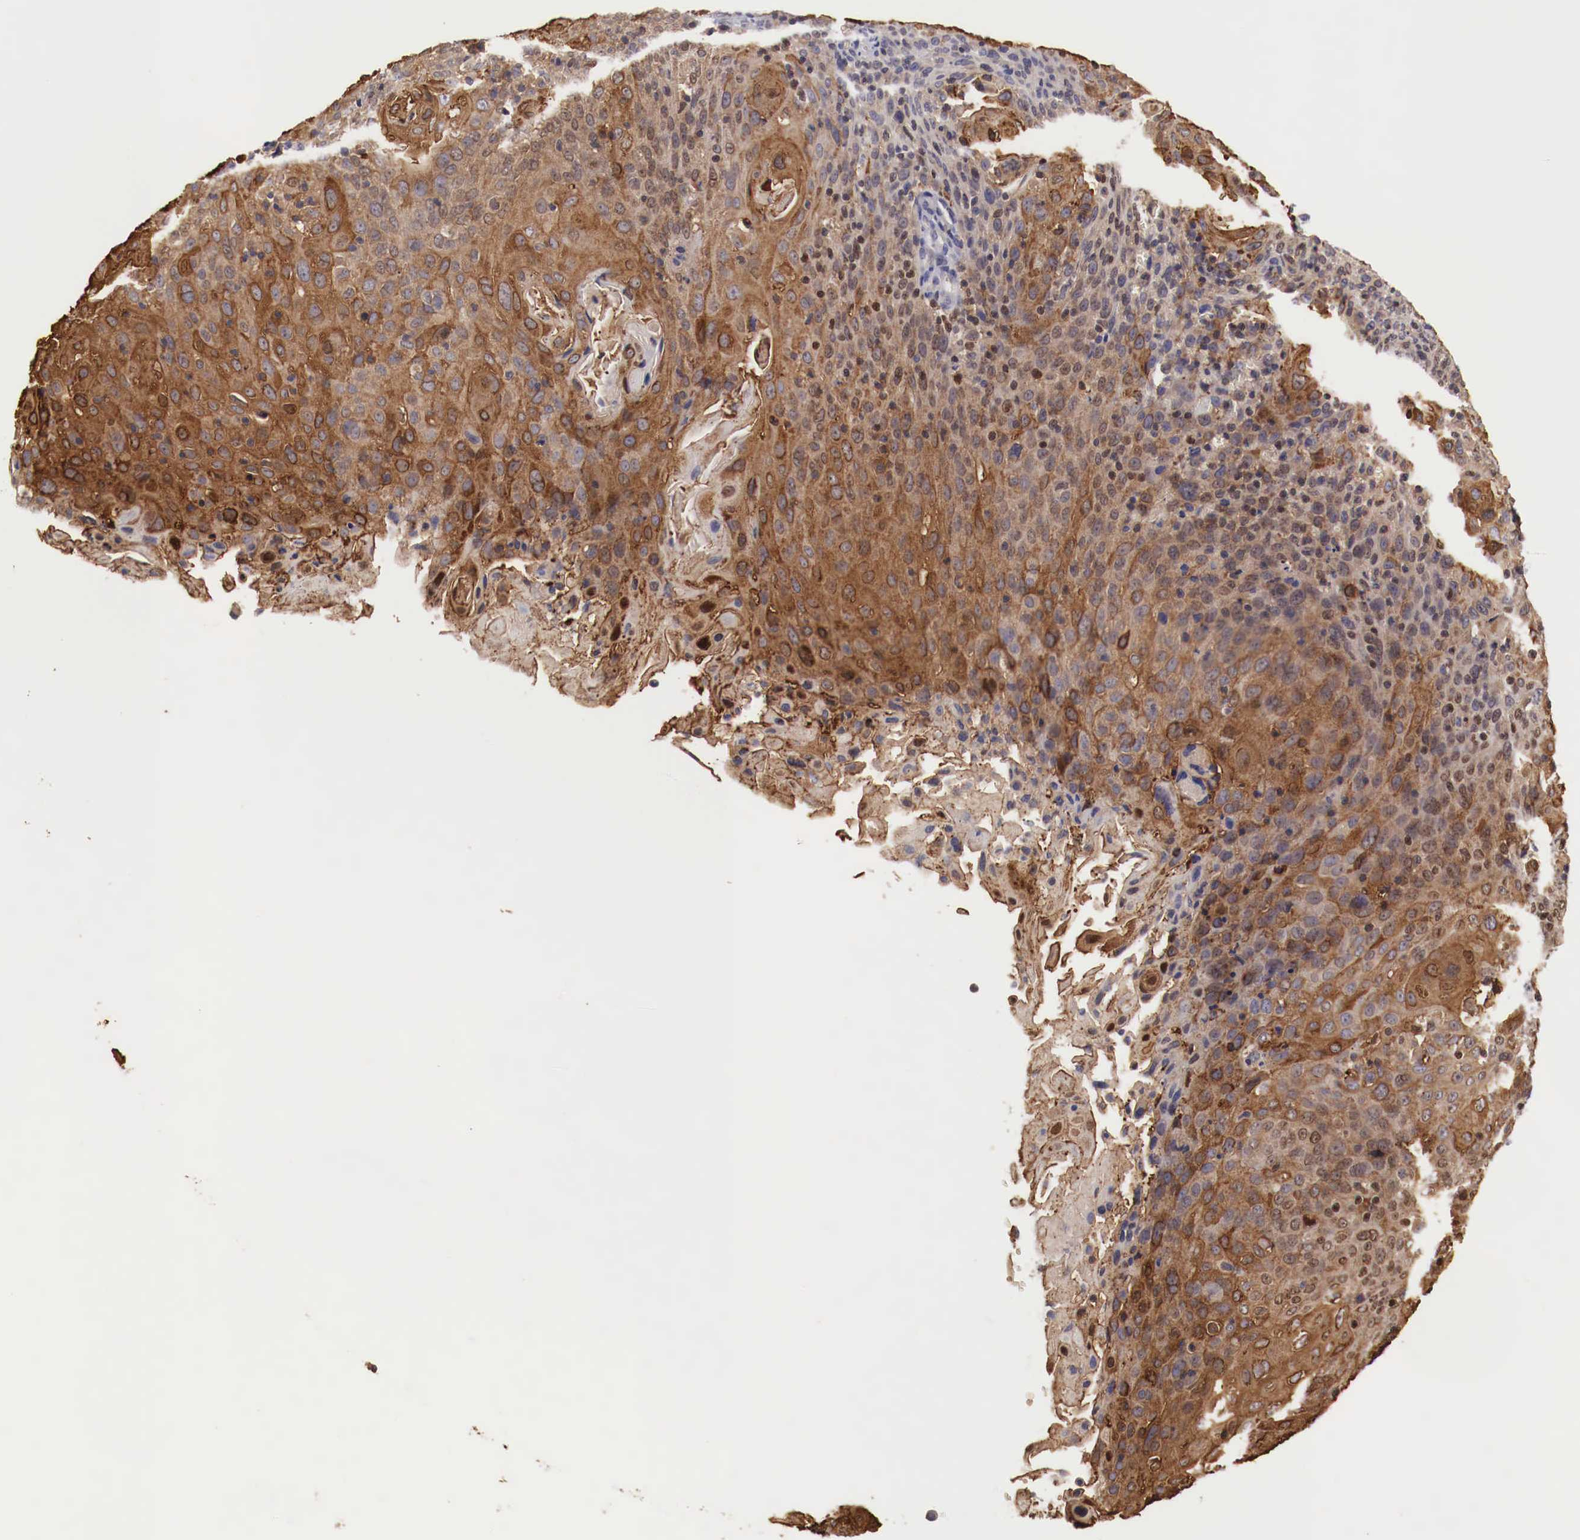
{"staining": {"intensity": "moderate", "quantity": "25%-75%", "location": "cytoplasmic/membranous"}, "tissue": "cervical cancer", "cell_type": "Tumor cells", "image_type": "cancer", "snomed": [{"axis": "morphology", "description": "Squamous cell carcinoma, NOS"}, {"axis": "topography", "description": "Cervix"}], "caption": "Brown immunohistochemical staining in human cervical cancer exhibits moderate cytoplasmic/membranous positivity in approximately 25%-75% of tumor cells. (Brightfield microscopy of DAB IHC at high magnification).", "gene": "PITPNA", "patient": {"sex": "female", "age": 54}}